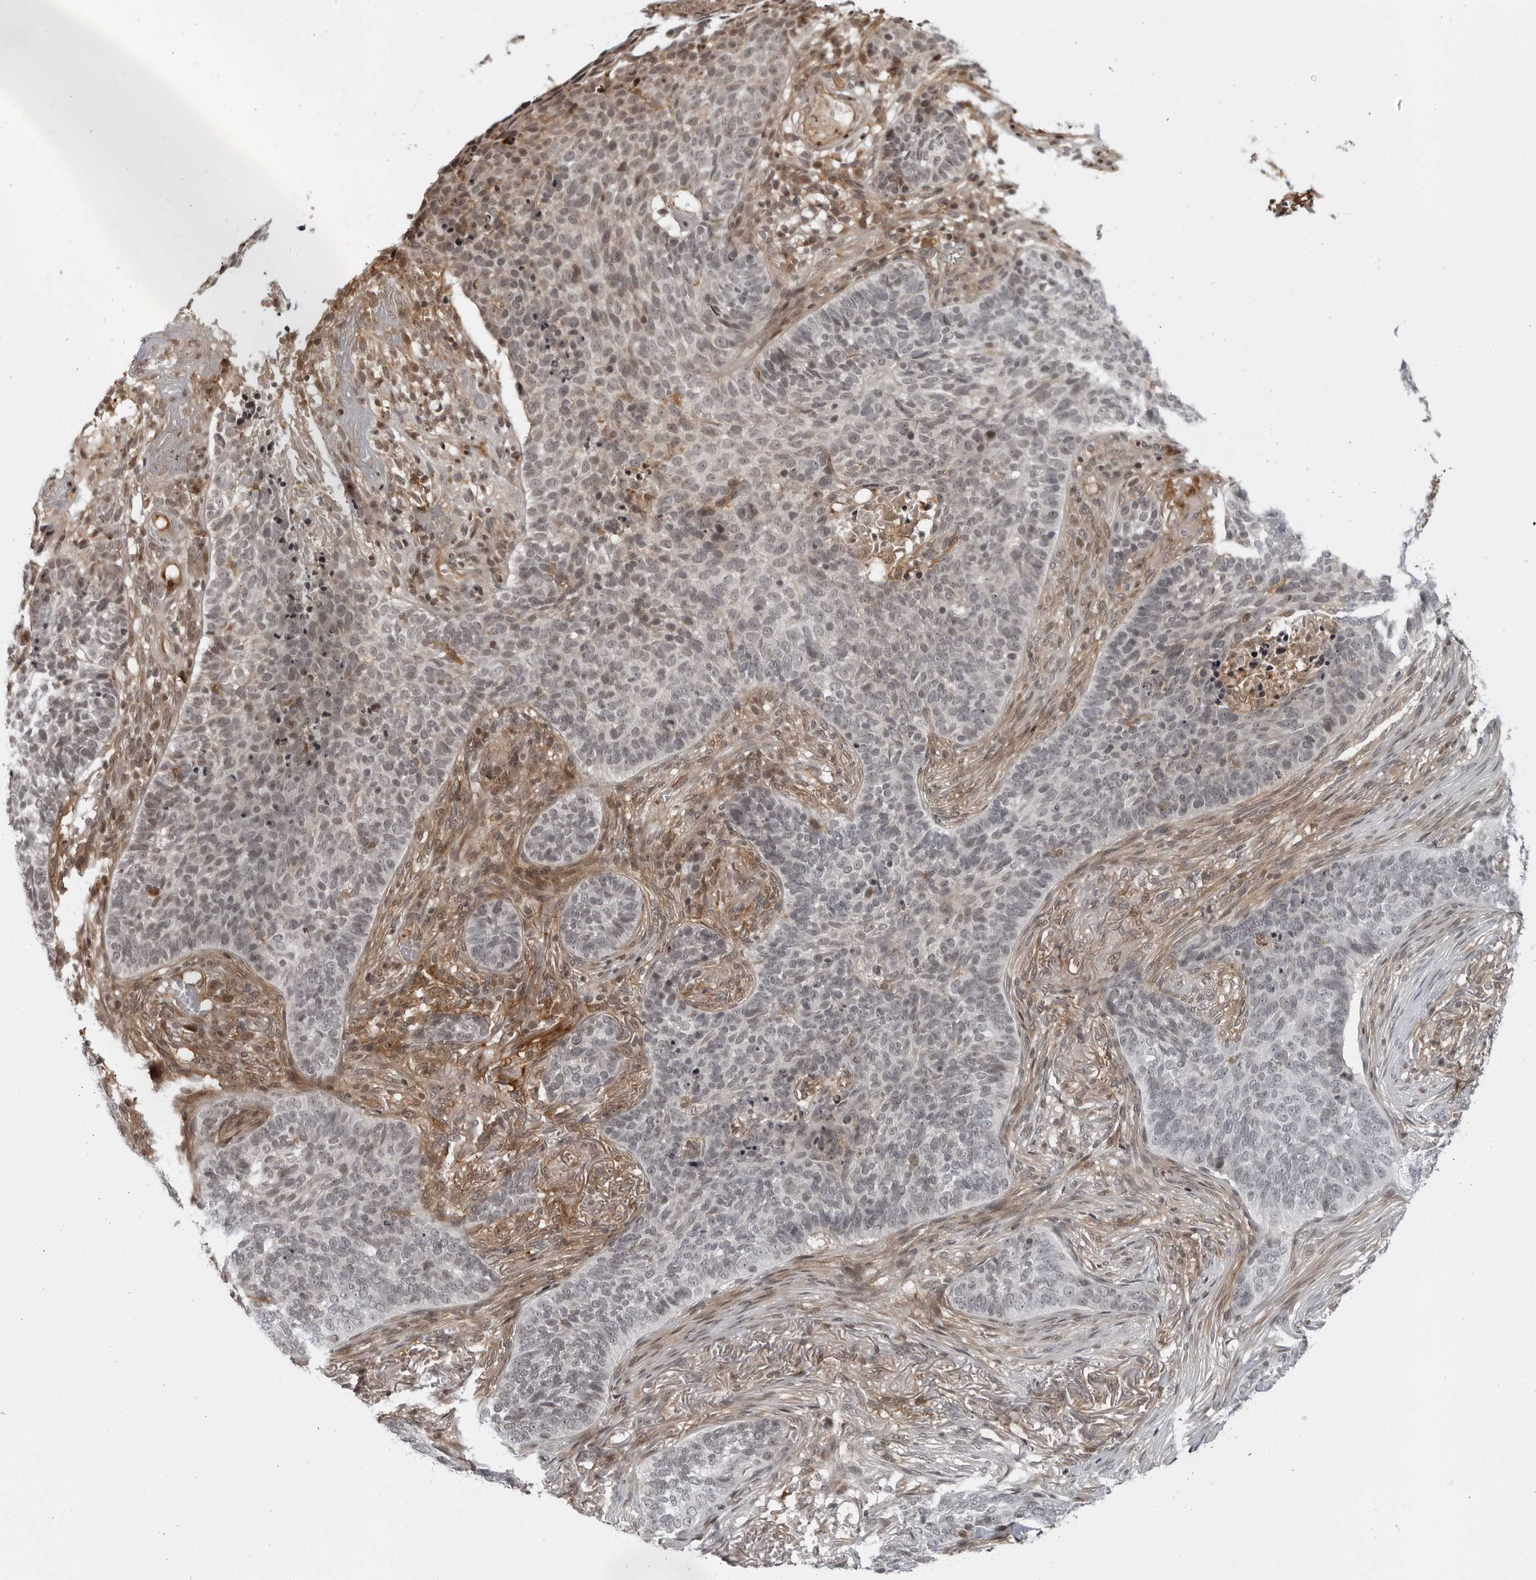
{"staining": {"intensity": "weak", "quantity": "<25%", "location": "cytoplasmic/membranous,nuclear"}, "tissue": "skin cancer", "cell_type": "Tumor cells", "image_type": "cancer", "snomed": [{"axis": "morphology", "description": "Basal cell carcinoma"}, {"axis": "topography", "description": "Skin"}], "caption": "High magnification brightfield microscopy of skin cancer (basal cell carcinoma) stained with DAB (brown) and counterstained with hematoxylin (blue): tumor cells show no significant expression. (DAB IHC, high magnification).", "gene": "DTL", "patient": {"sex": "male", "age": 85}}